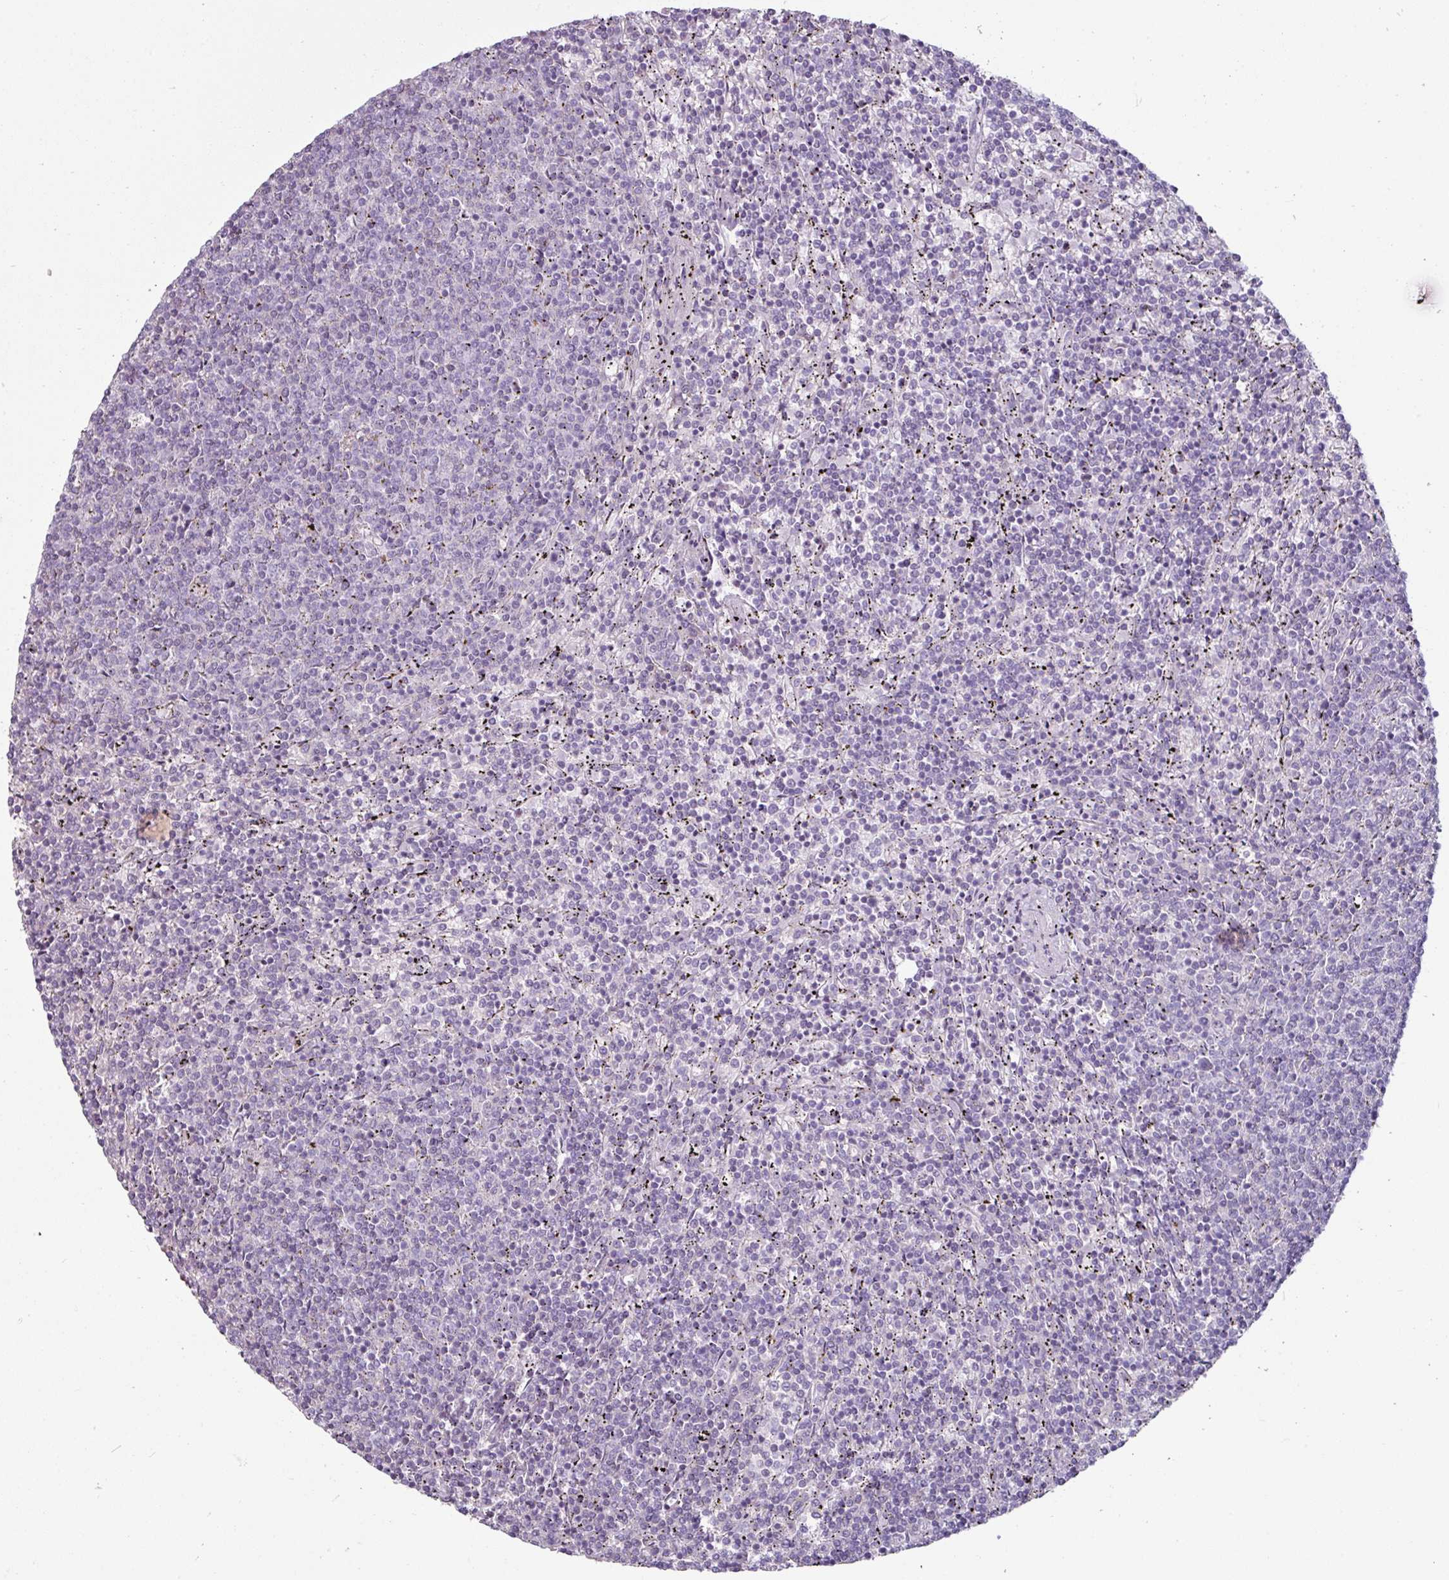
{"staining": {"intensity": "negative", "quantity": "none", "location": "none"}, "tissue": "lymphoma", "cell_type": "Tumor cells", "image_type": "cancer", "snomed": [{"axis": "morphology", "description": "Malignant lymphoma, non-Hodgkin's type, Low grade"}, {"axis": "topography", "description": "Spleen"}], "caption": "Image shows no protein positivity in tumor cells of low-grade malignant lymphoma, non-Hodgkin's type tissue.", "gene": "CLCA1", "patient": {"sex": "female", "age": 50}}